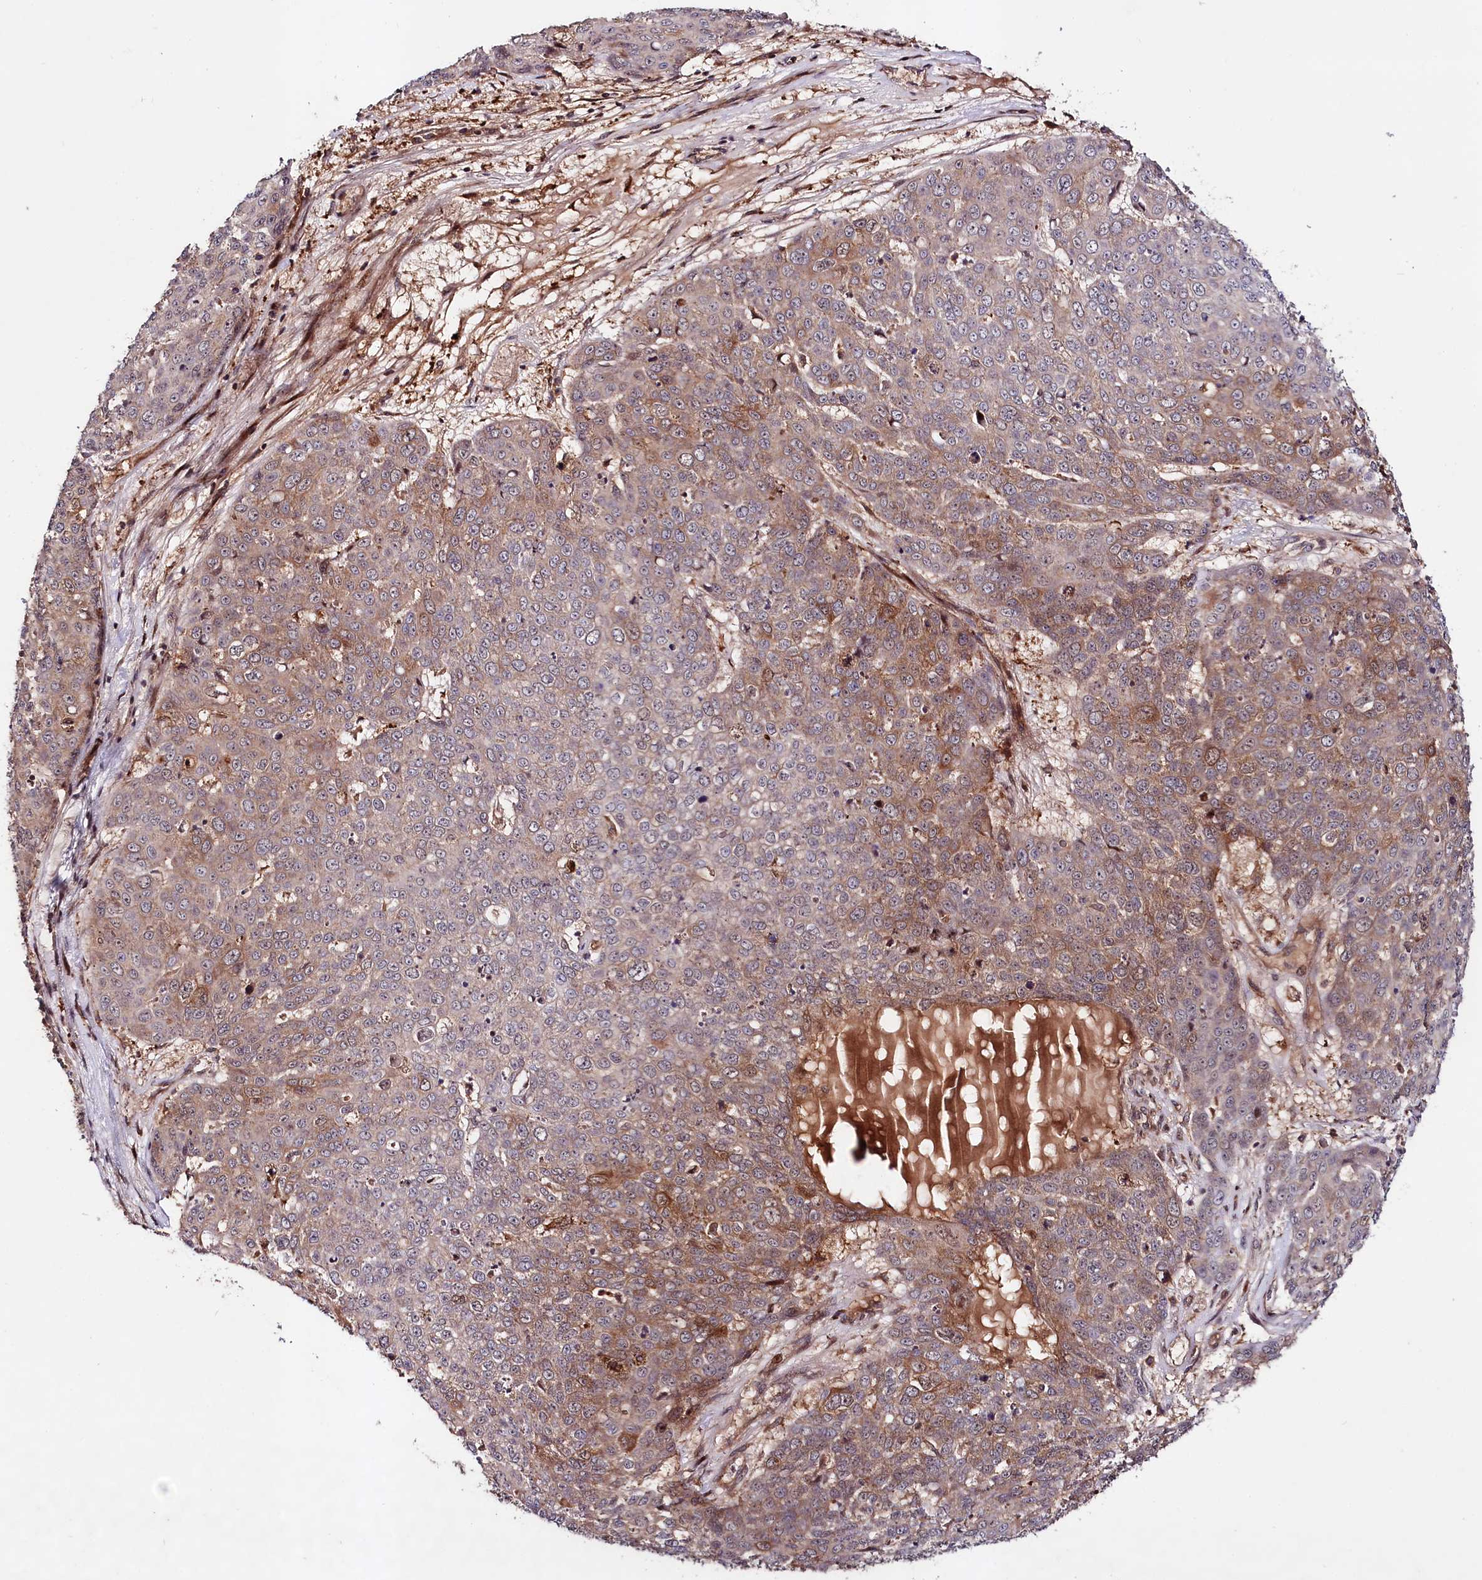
{"staining": {"intensity": "moderate", "quantity": "25%-75%", "location": "cytoplasmic/membranous"}, "tissue": "skin cancer", "cell_type": "Tumor cells", "image_type": "cancer", "snomed": [{"axis": "morphology", "description": "Squamous cell carcinoma, NOS"}, {"axis": "topography", "description": "Skin"}], "caption": "DAB (3,3'-diaminobenzidine) immunohistochemical staining of human skin cancer exhibits moderate cytoplasmic/membranous protein positivity in approximately 25%-75% of tumor cells.", "gene": "NEDD1", "patient": {"sex": "male", "age": 71}}